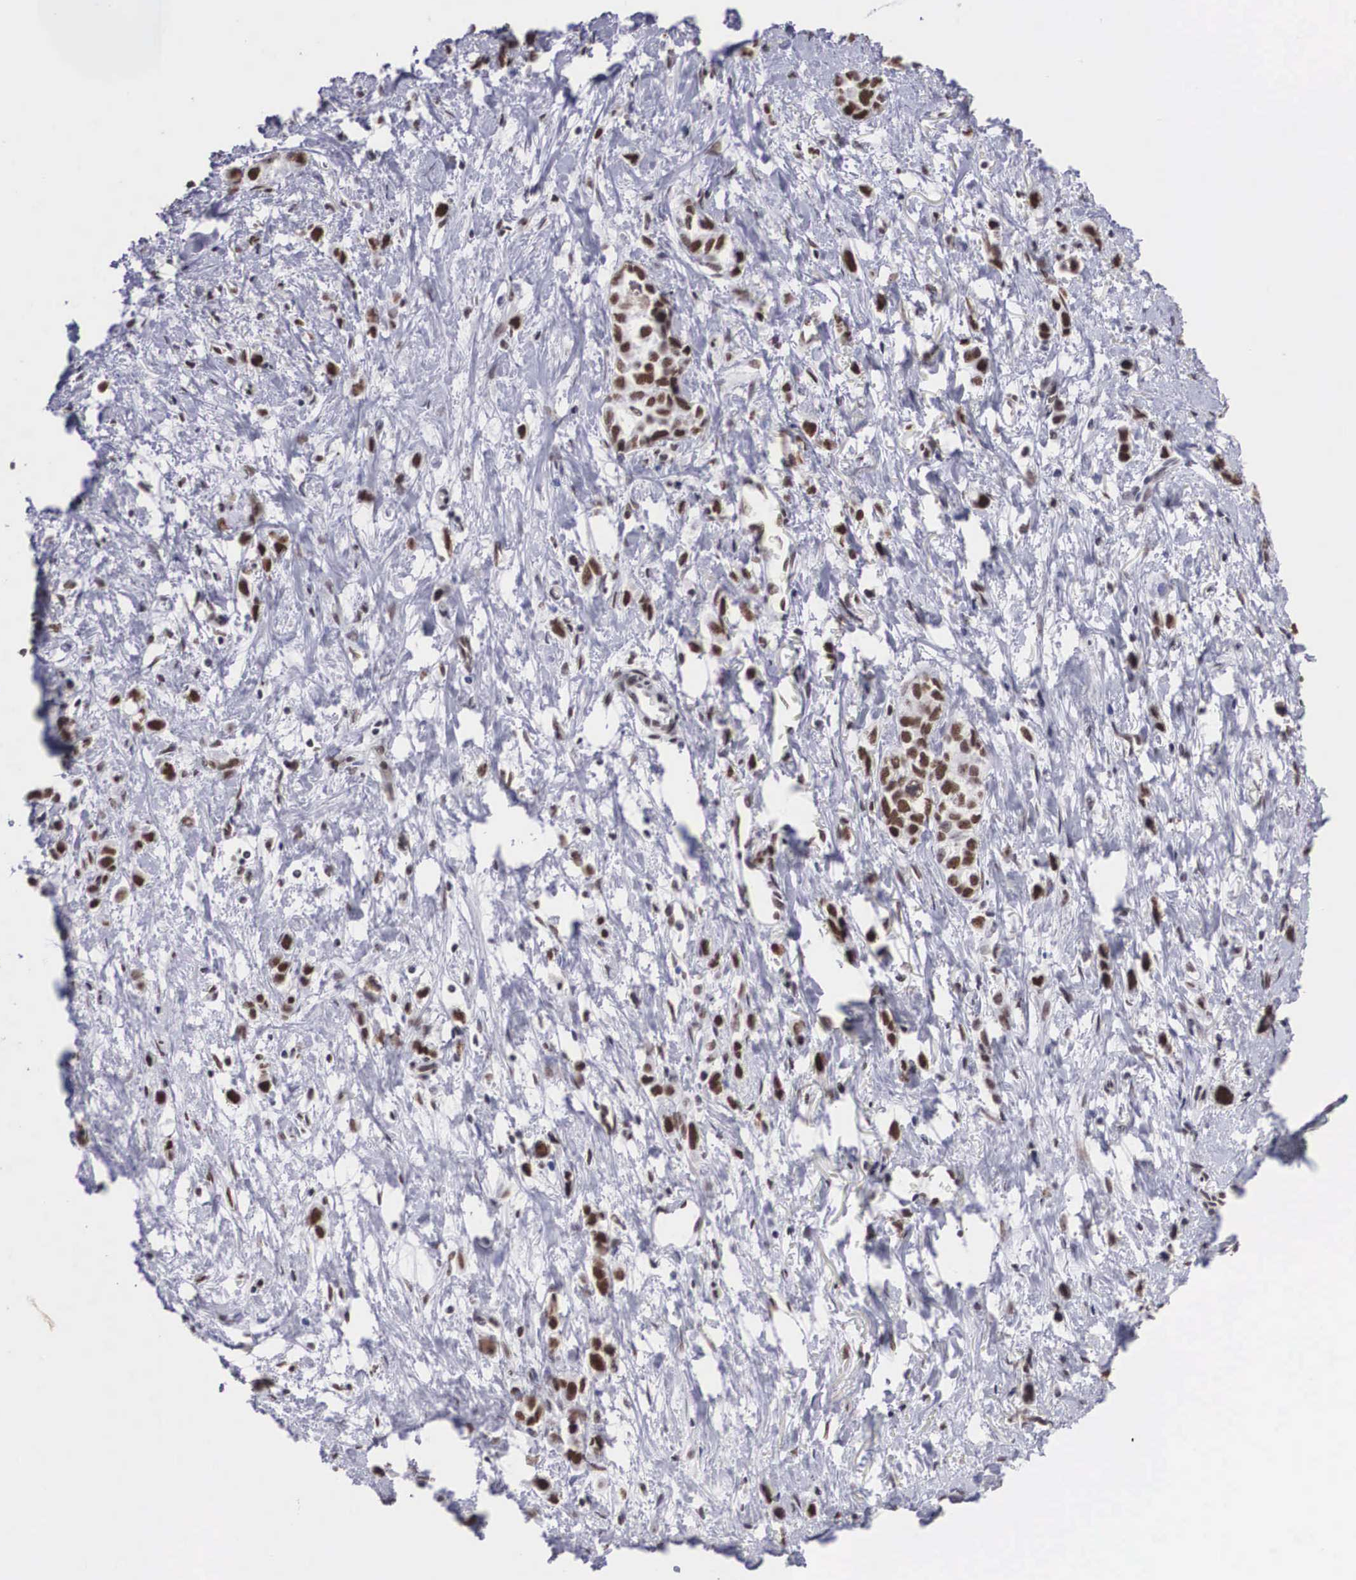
{"staining": {"intensity": "moderate", "quantity": "25%-75%", "location": "nuclear"}, "tissue": "stomach cancer", "cell_type": "Tumor cells", "image_type": "cancer", "snomed": [{"axis": "morphology", "description": "Adenocarcinoma, NOS"}, {"axis": "topography", "description": "Stomach, upper"}], "caption": "Moderate nuclear protein staining is appreciated in approximately 25%-75% of tumor cells in adenocarcinoma (stomach).", "gene": "CSTF2", "patient": {"sex": "male", "age": 76}}